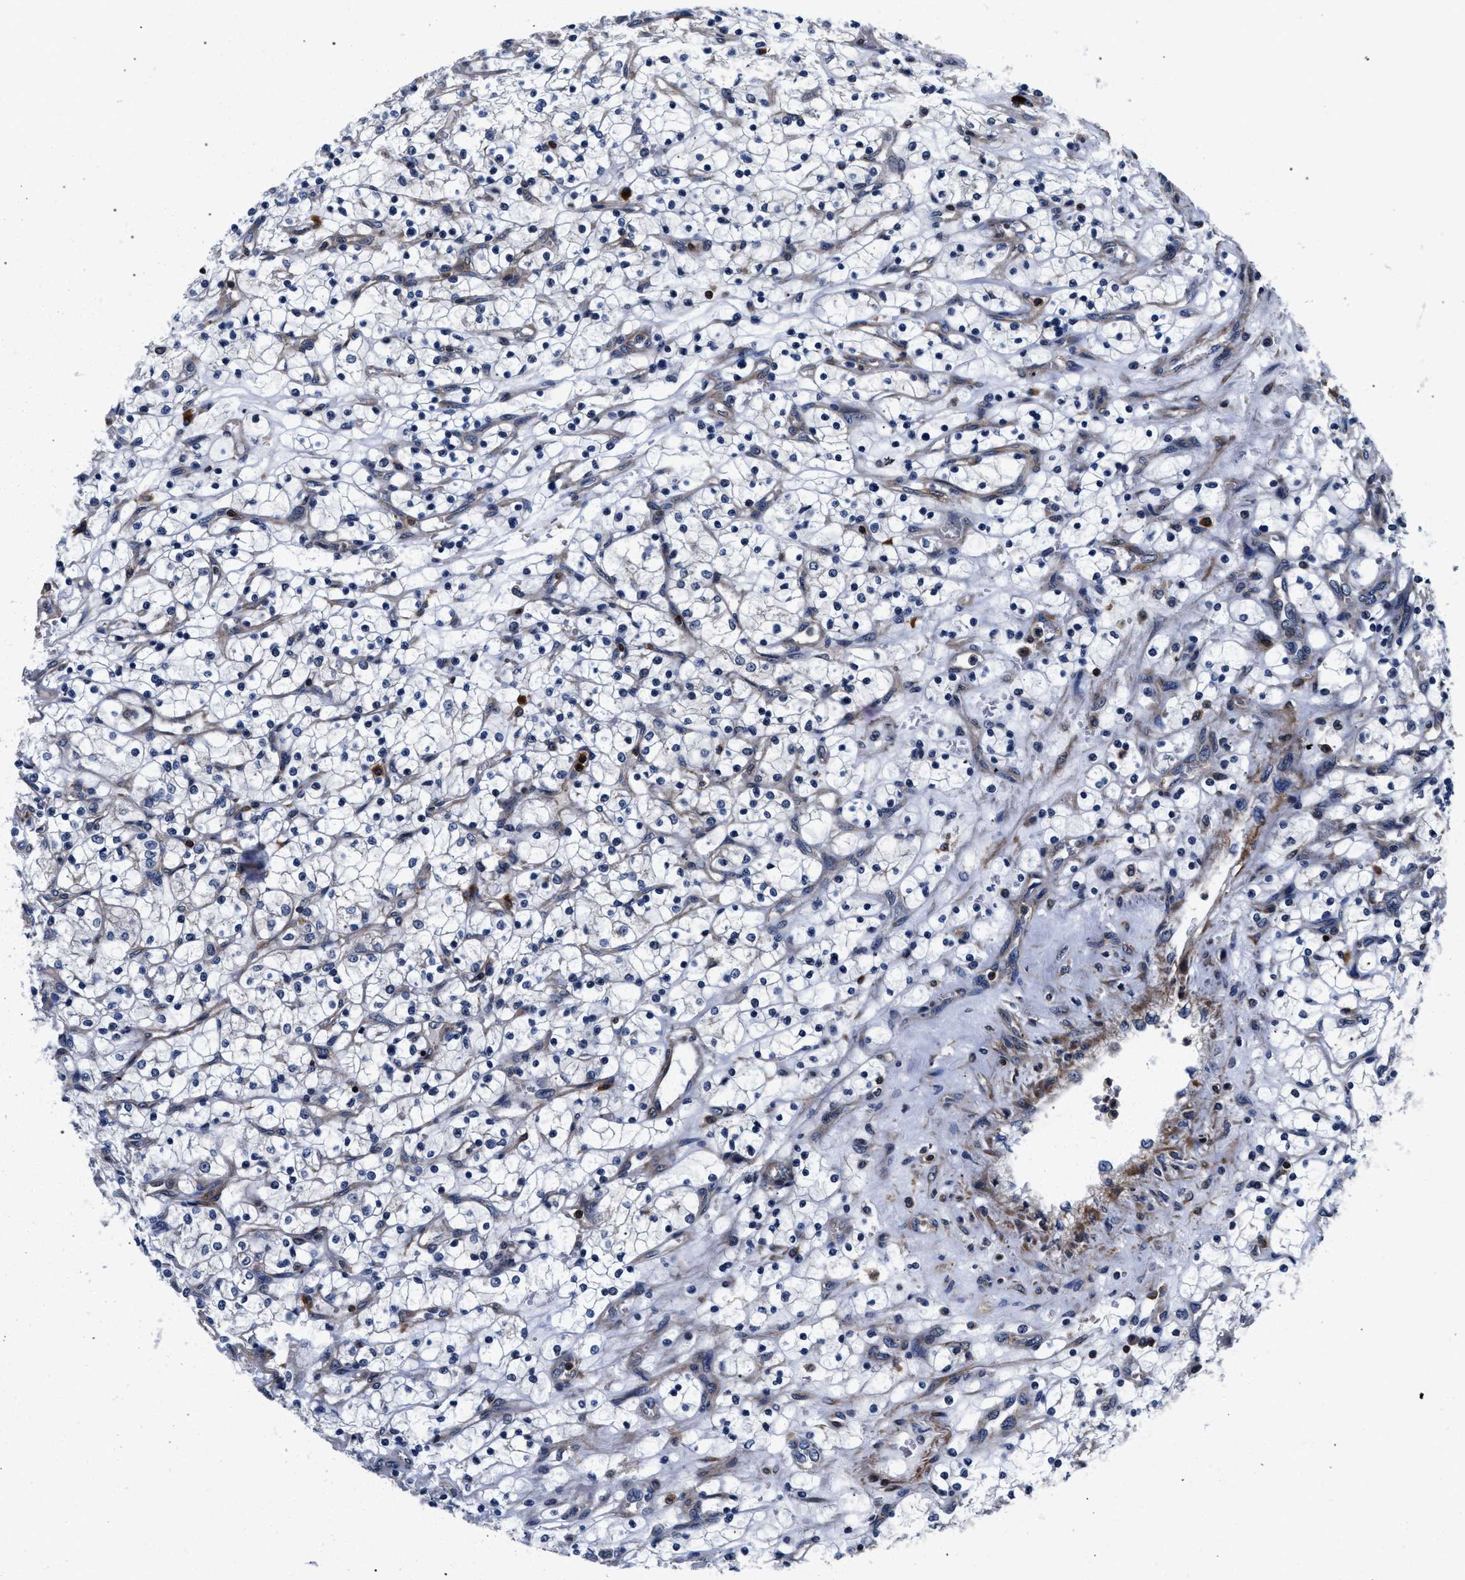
{"staining": {"intensity": "negative", "quantity": "none", "location": "none"}, "tissue": "renal cancer", "cell_type": "Tumor cells", "image_type": "cancer", "snomed": [{"axis": "morphology", "description": "Adenocarcinoma, NOS"}, {"axis": "topography", "description": "Kidney"}], "caption": "Renal adenocarcinoma was stained to show a protein in brown. There is no significant positivity in tumor cells.", "gene": "LASP1", "patient": {"sex": "female", "age": 69}}